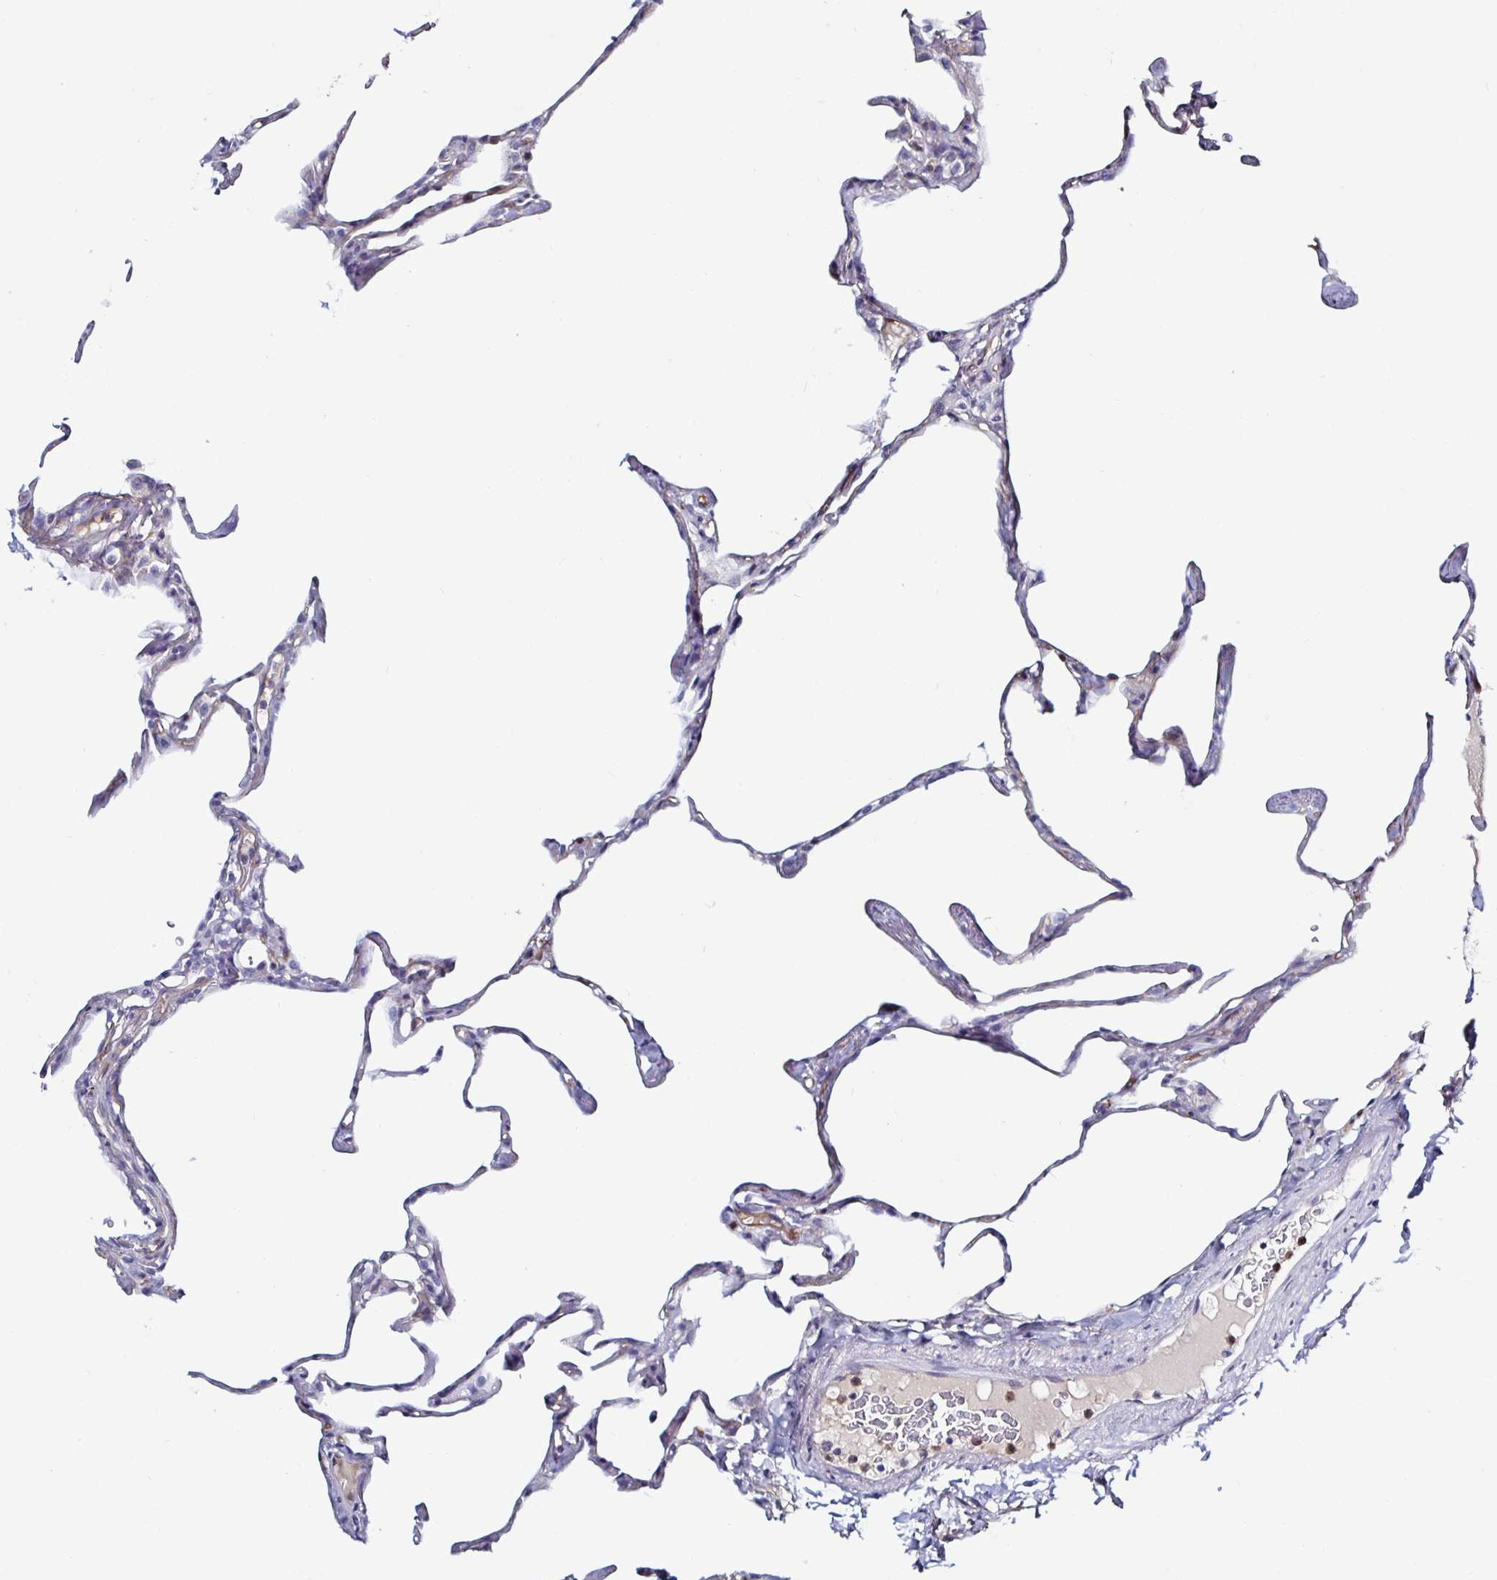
{"staining": {"intensity": "weak", "quantity": "<25%", "location": "cytoplasmic/membranous"}, "tissue": "lung", "cell_type": "Alveolar cells", "image_type": "normal", "snomed": [{"axis": "morphology", "description": "Normal tissue, NOS"}, {"axis": "topography", "description": "Lung"}], "caption": "This is an IHC micrograph of benign lung. There is no positivity in alveolar cells.", "gene": "ACSBG2", "patient": {"sex": "male", "age": 65}}